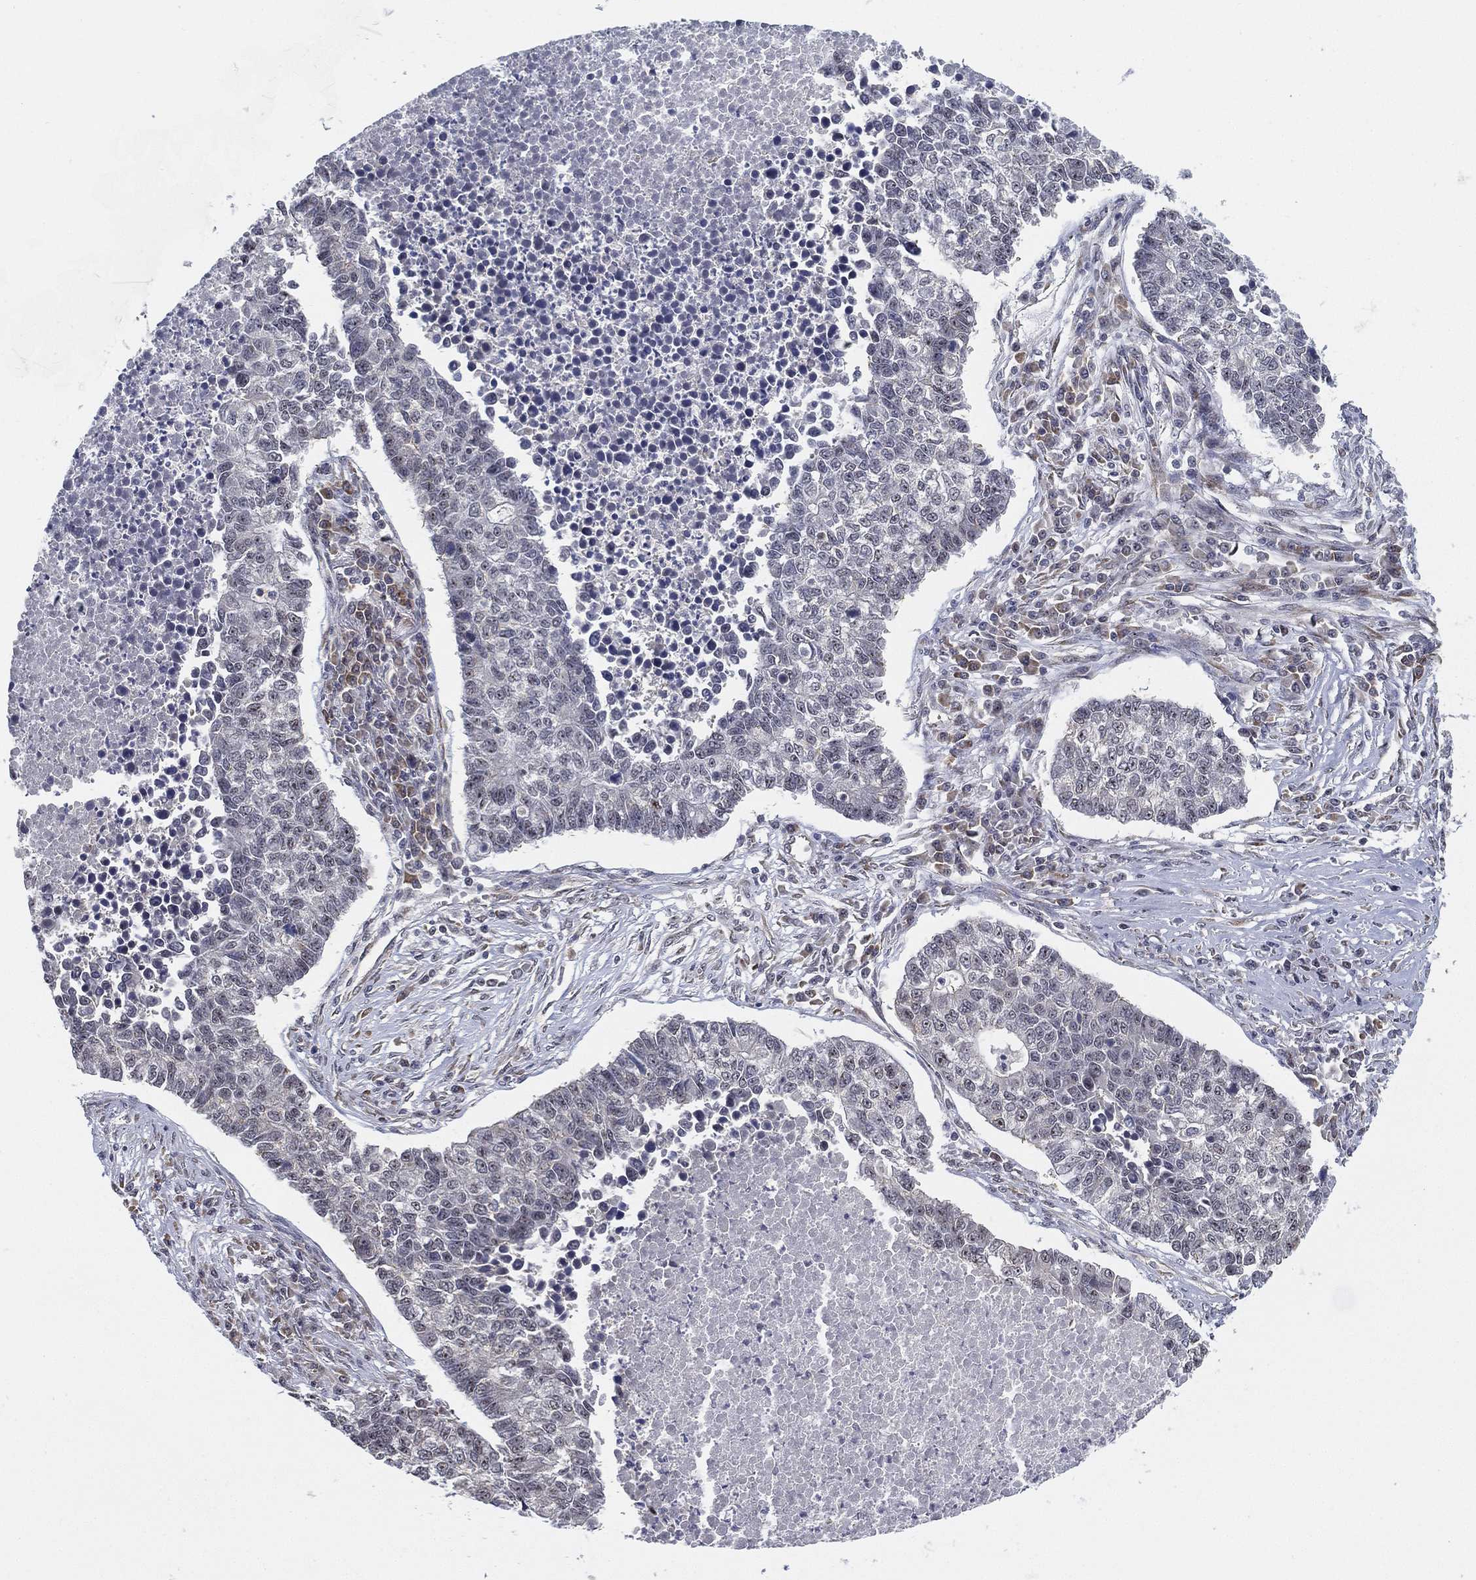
{"staining": {"intensity": "moderate", "quantity": "<25%", "location": "nuclear"}, "tissue": "lung cancer", "cell_type": "Tumor cells", "image_type": "cancer", "snomed": [{"axis": "morphology", "description": "Adenocarcinoma, NOS"}, {"axis": "topography", "description": "Lung"}], "caption": "Moderate nuclear expression is present in about <25% of tumor cells in adenocarcinoma (lung).", "gene": "PPP1R16B", "patient": {"sex": "male", "age": 57}}